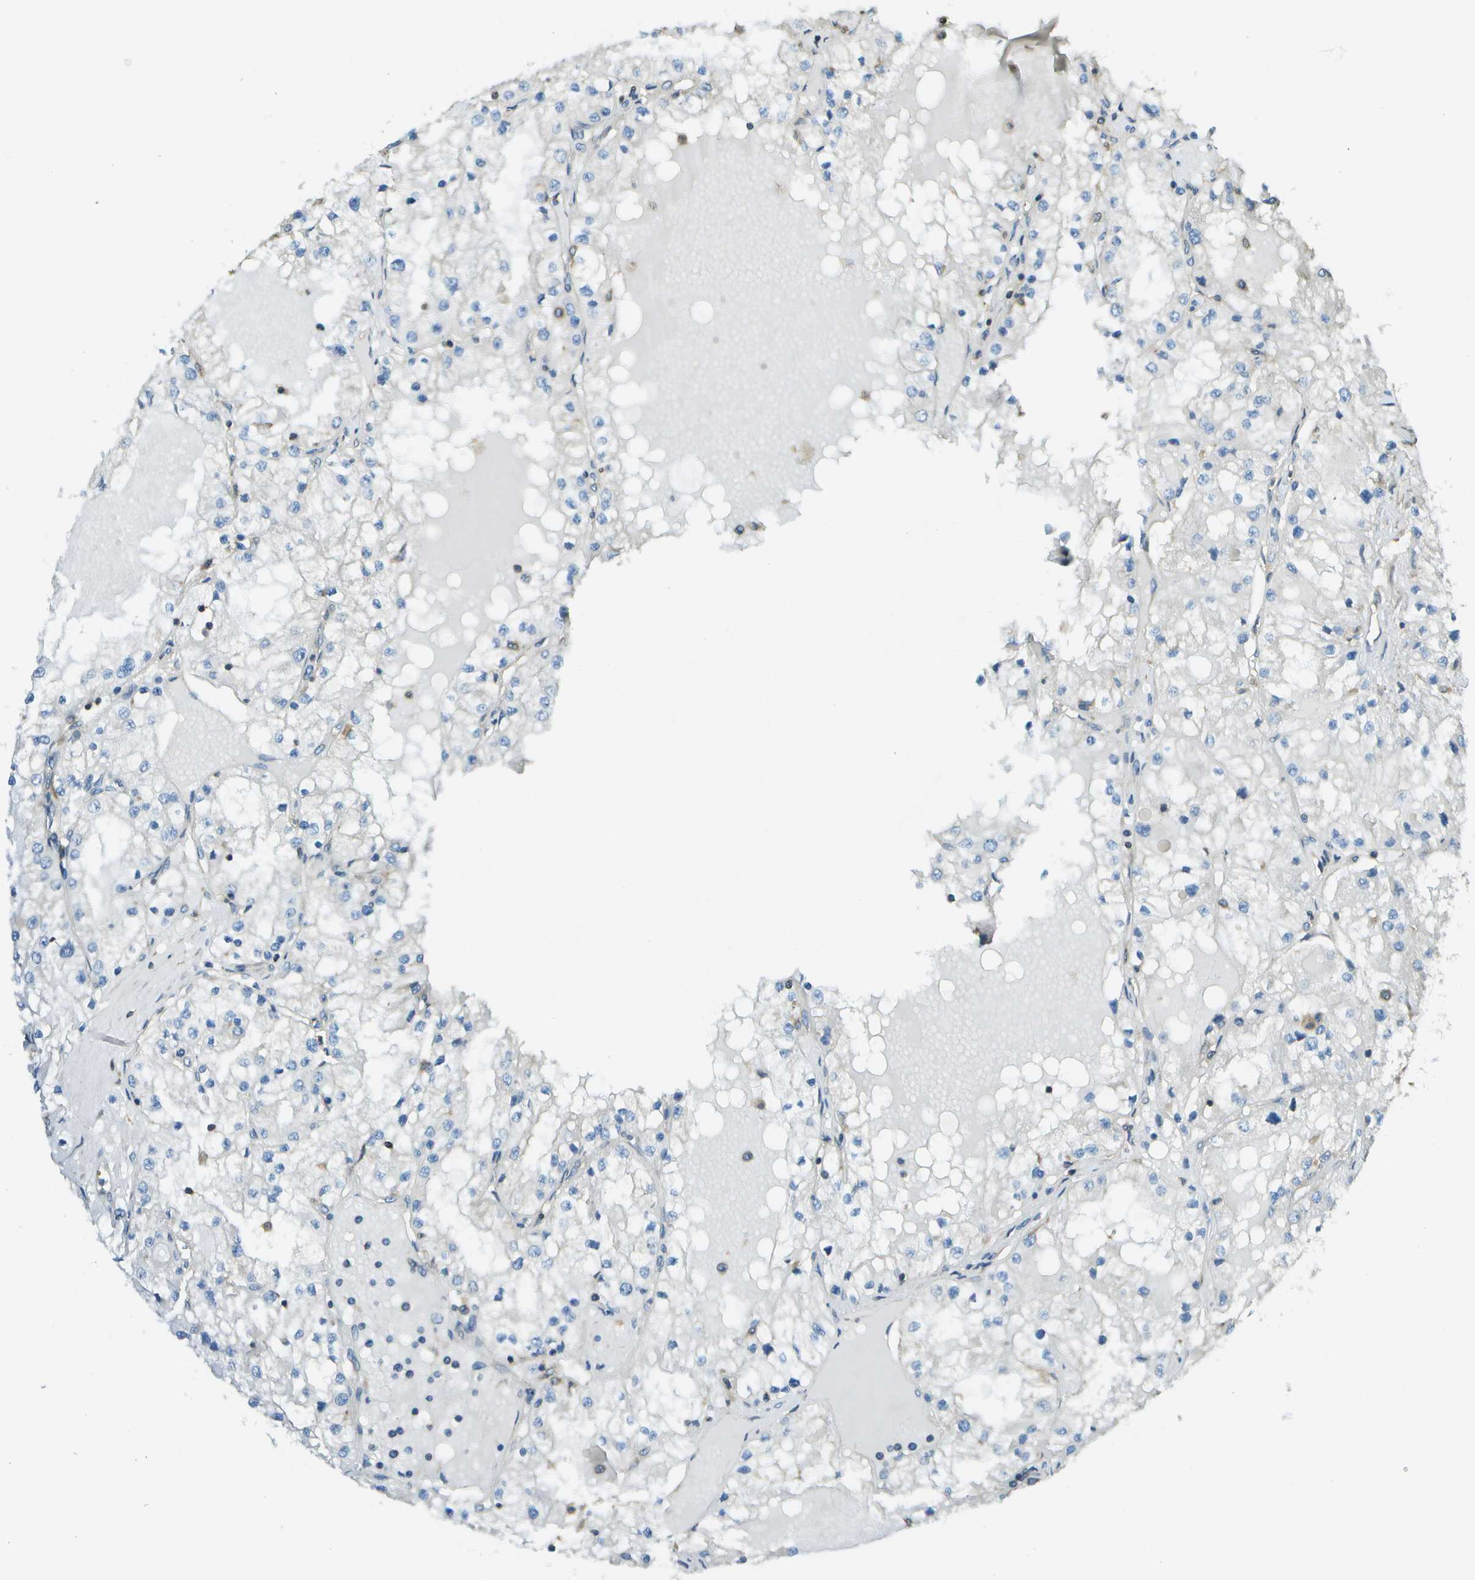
{"staining": {"intensity": "negative", "quantity": "none", "location": "none"}, "tissue": "renal cancer", "cell_type": "Tumor cells", "image_type": "cancer", "snomed": [{"axis": "morphology", "description": "Adenocarcinoma, NOS"}, {"axis": "topography", "description": "Kidney"}], "caption": "Tumor cells are negative for protein expression in human adenocarcinoma (renal).", "gene": "DNAJB11", "patient": {"sex": "male", "age": 68}}